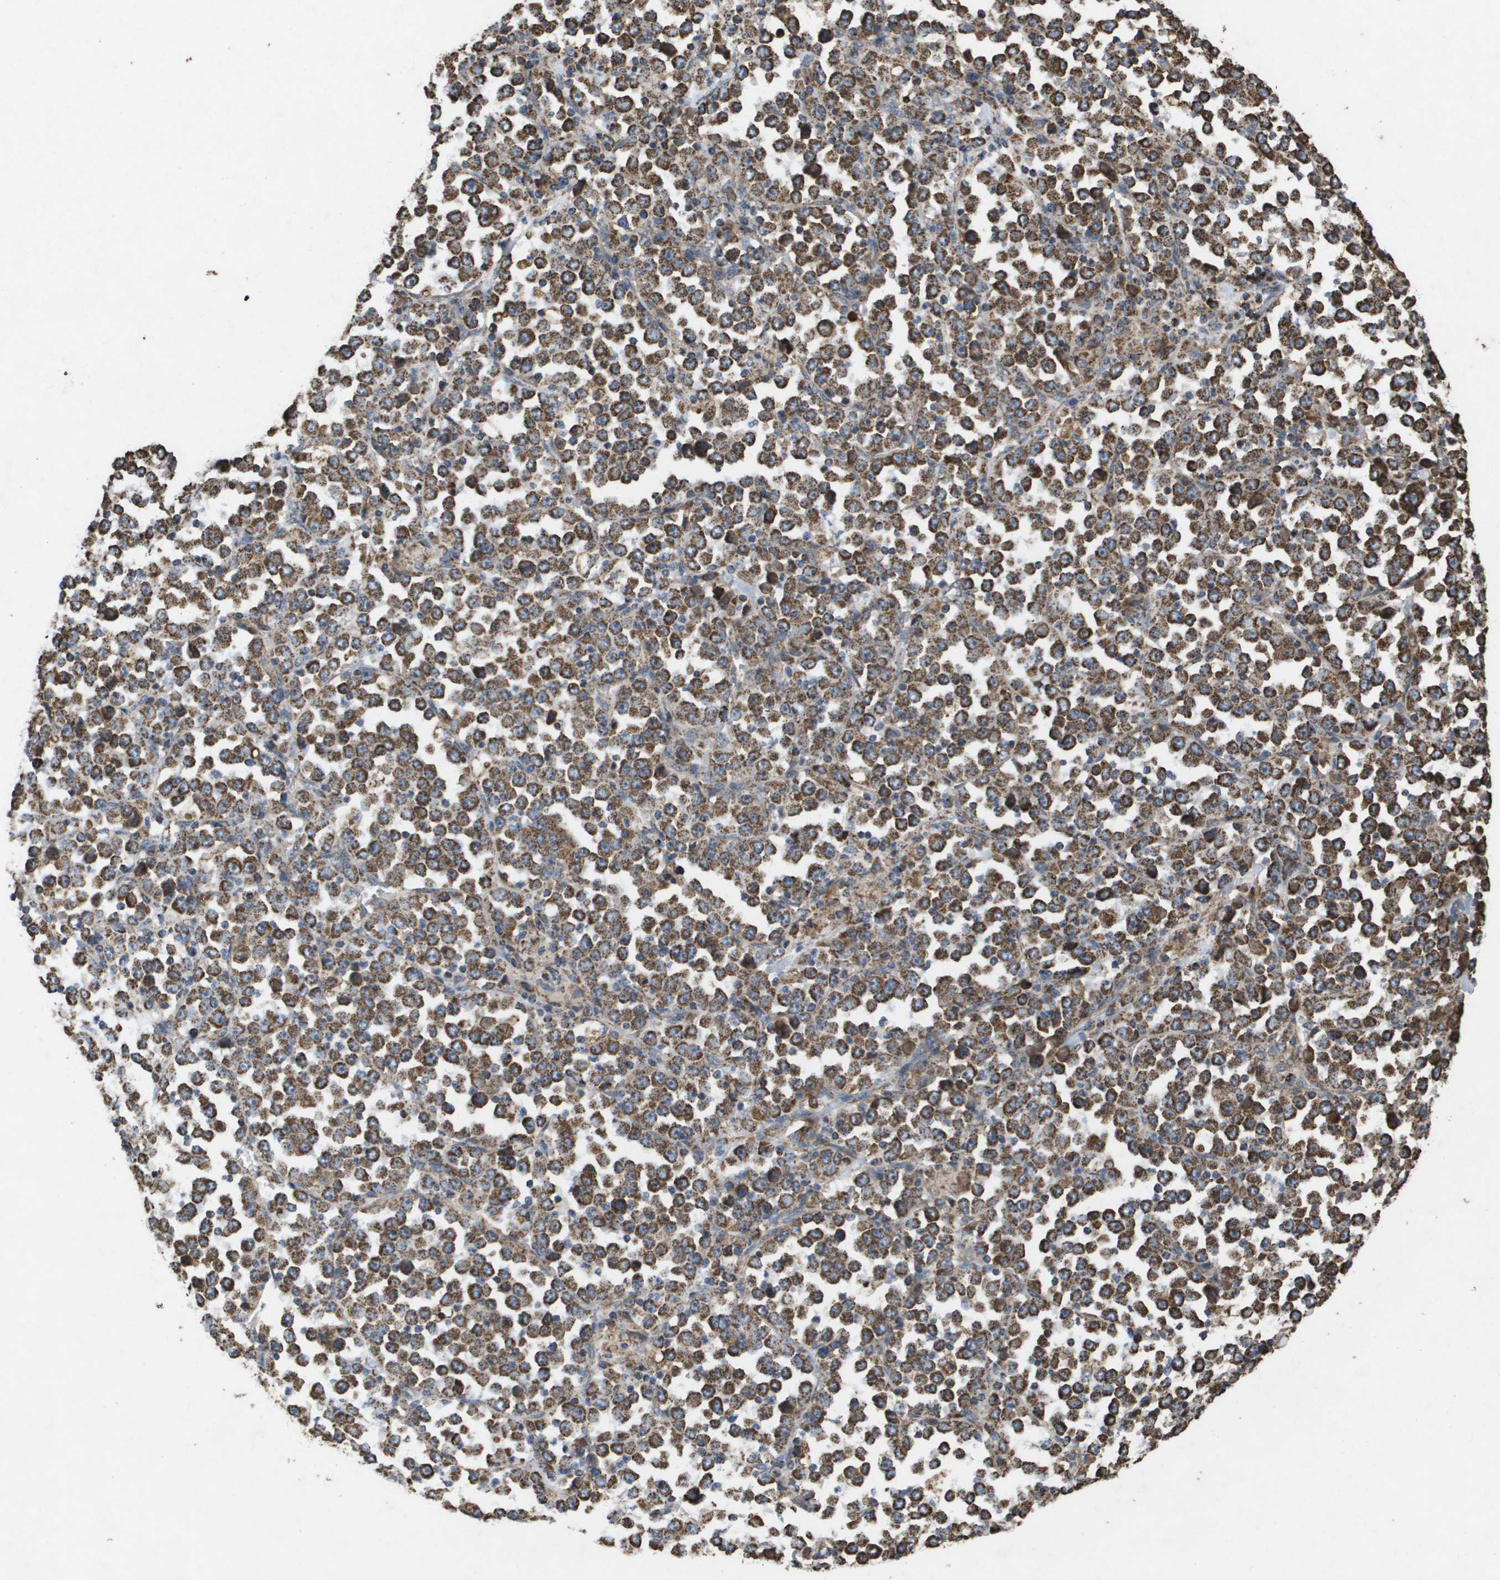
{"staining": {"intensity": "moderate", "quantity": ">75%", "location": "cytoplasmic/membranous"}, "tissue": "stomach cancer", "cell_type": "Tumor cells", "image_type": "cancer", "snomed": [{"axis": "morphology", "description": "Normal tissue, NOS"}, {"axis": "morphology", "description": "Adenocarcinoma, NOS"}, {"axis": "topography", "description": "Stomach, upper"}, {"axis": "topography", "description": "Stomach"}], "caption": "There is medium levels of moderate cytoplasmic/membranous expression in tumor cells of stomach adenocarcinoma, as demonstrated by immunohistochemical staining (brown color).", "gene": "HSPE1", "patient": {"sex": "male", "age": 59}}